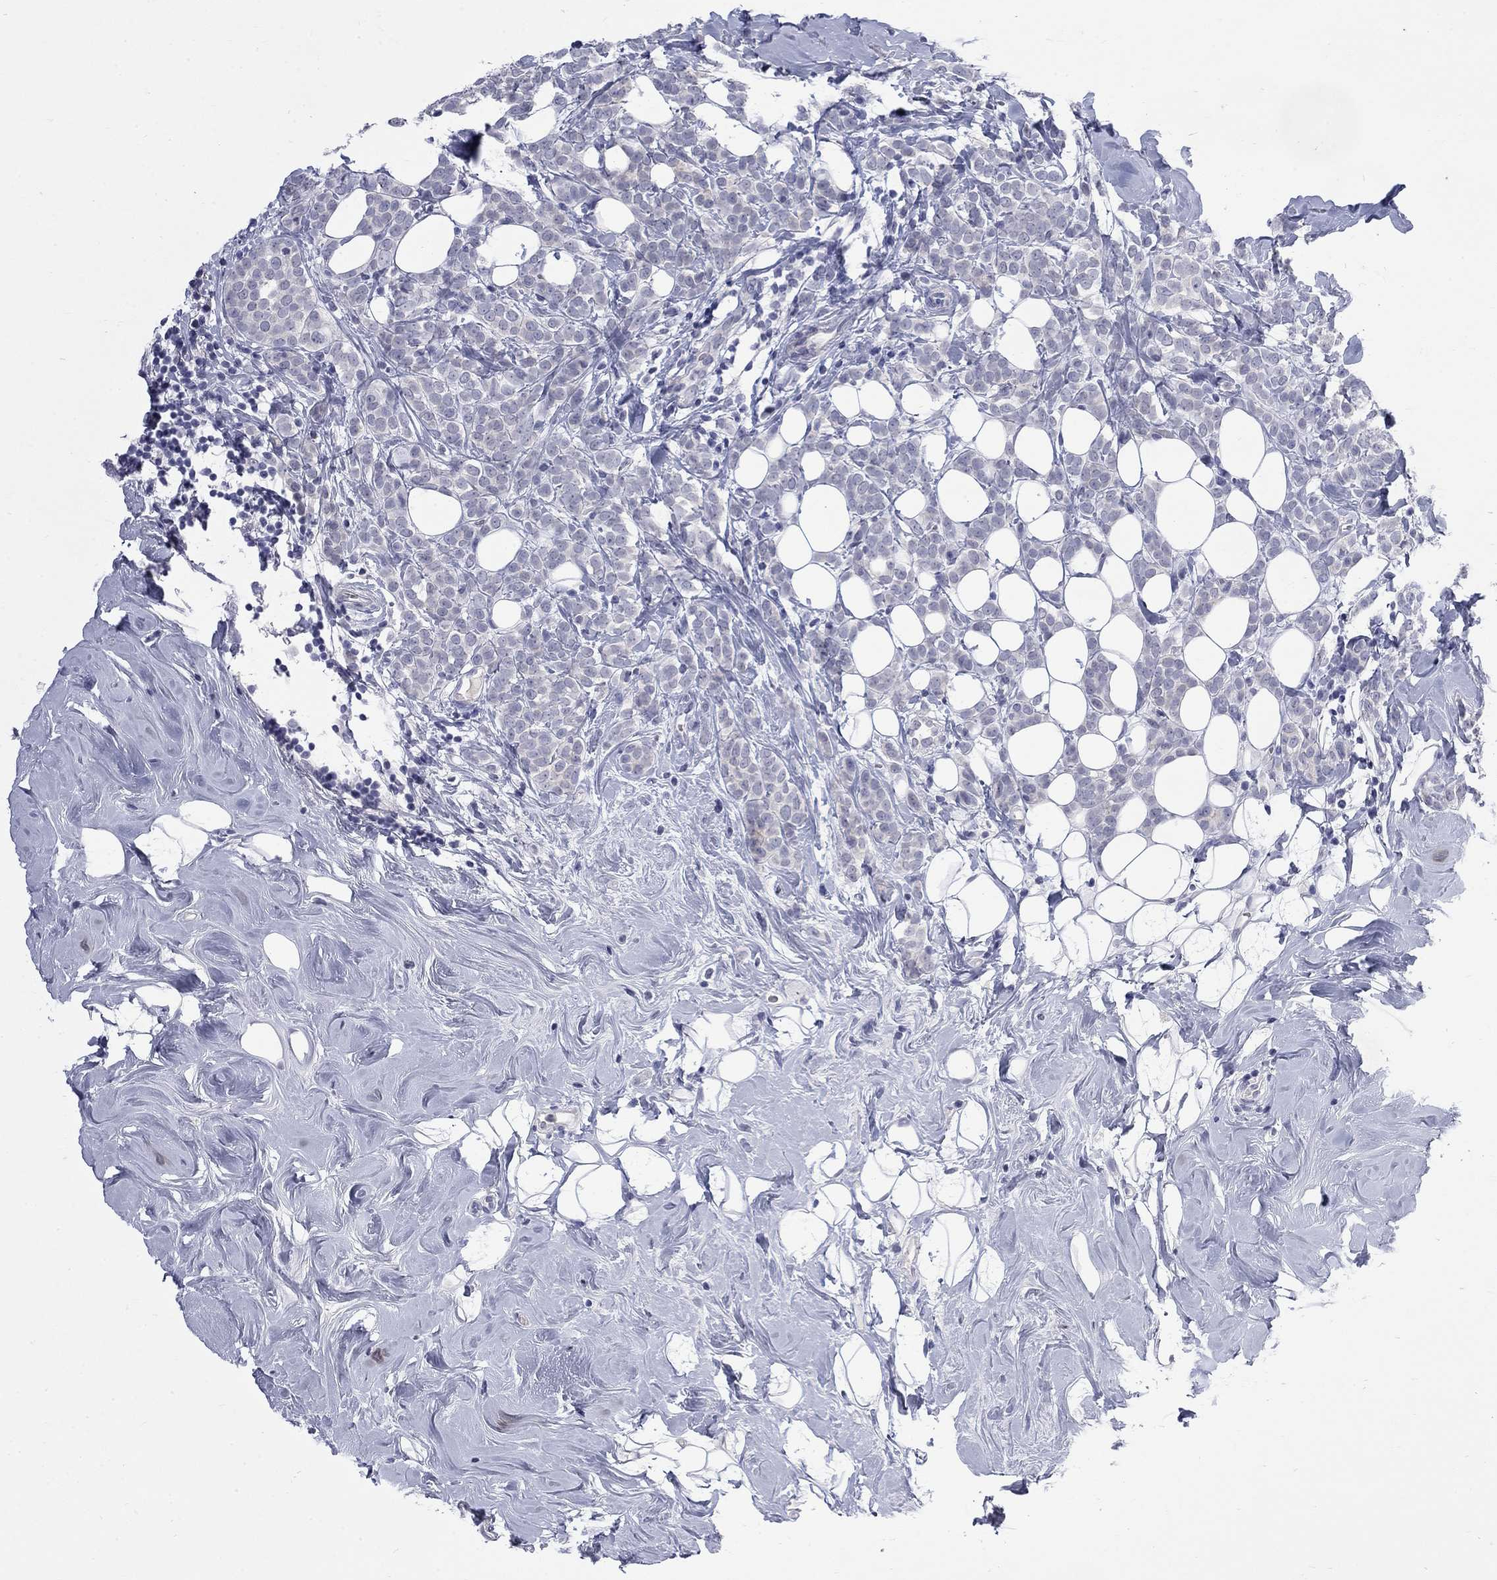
{"staining": {"intensity": "negative", "quantity": "none", "location": "none"}, "tissue": "breast cancer", "cell_type": "Tumor cells", "image_type": "cancer", "snomed": [{"axis": "morphology", "description": "Lobular carcinoma"}, {"axis": "topography", "description": "Breast"}], "caption": "The immunohistochemistry (IHC) image has no significant staining in tumor cells of breast lobular carcinoma tissue. (DAB (3,3'-diaminobenzidine) immunohistochemistry with hematoxylin counter stain).", "gene": "CTNND2", "patient": {"sex": "female", "age": 49}}